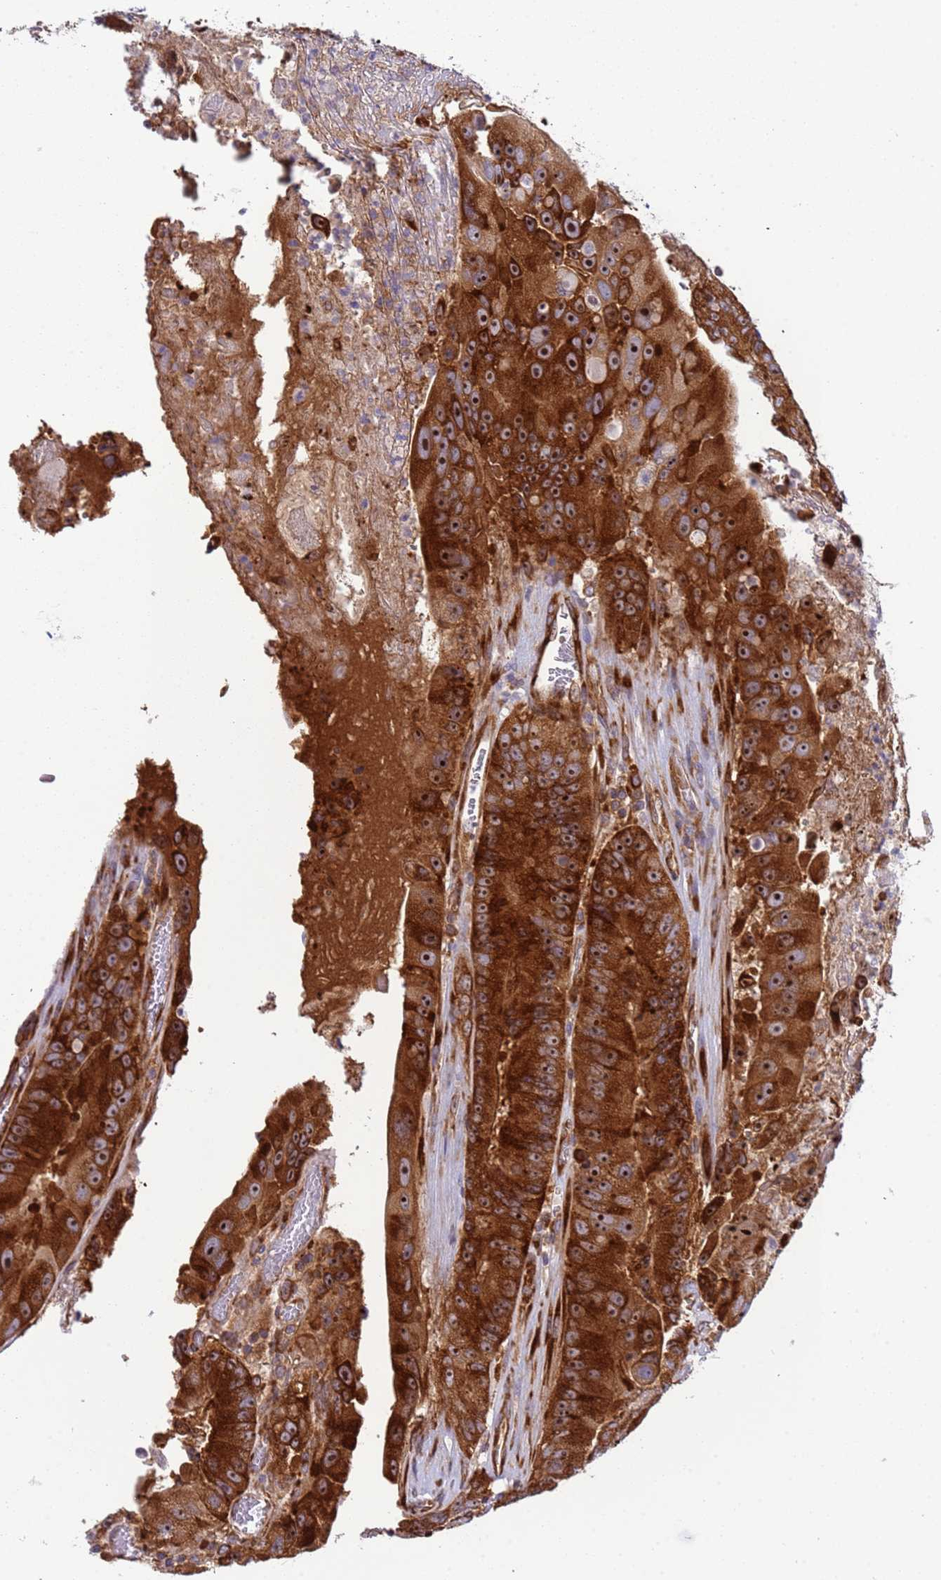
{"staining": {"intensity": "strong", "quantity": ">75%", "location": "cytoplasmic/membranous,nuclear"}, "tissue": "colorectal cancer", "cell_type": "Tumor cells", "image_type": "cancer", "snomed": [{"axis": "morphology", "description": "Adenocarcinoma, NOS"}, {"axis": "topography", "description": "Colon"}], "caption": "Colorectal adenocarcinoma was stained to show a protein in brown. There is high levels of strong cytoplasmic/membranous and nuclear staining in approximately >75% of tumor cells. (DAB (3,3'-diaminobenzidine) IHC, brown staining for protein, blue staining for nuclei).", "gene": "RPL36", "patient": {"sex": "female", "age": 86}}